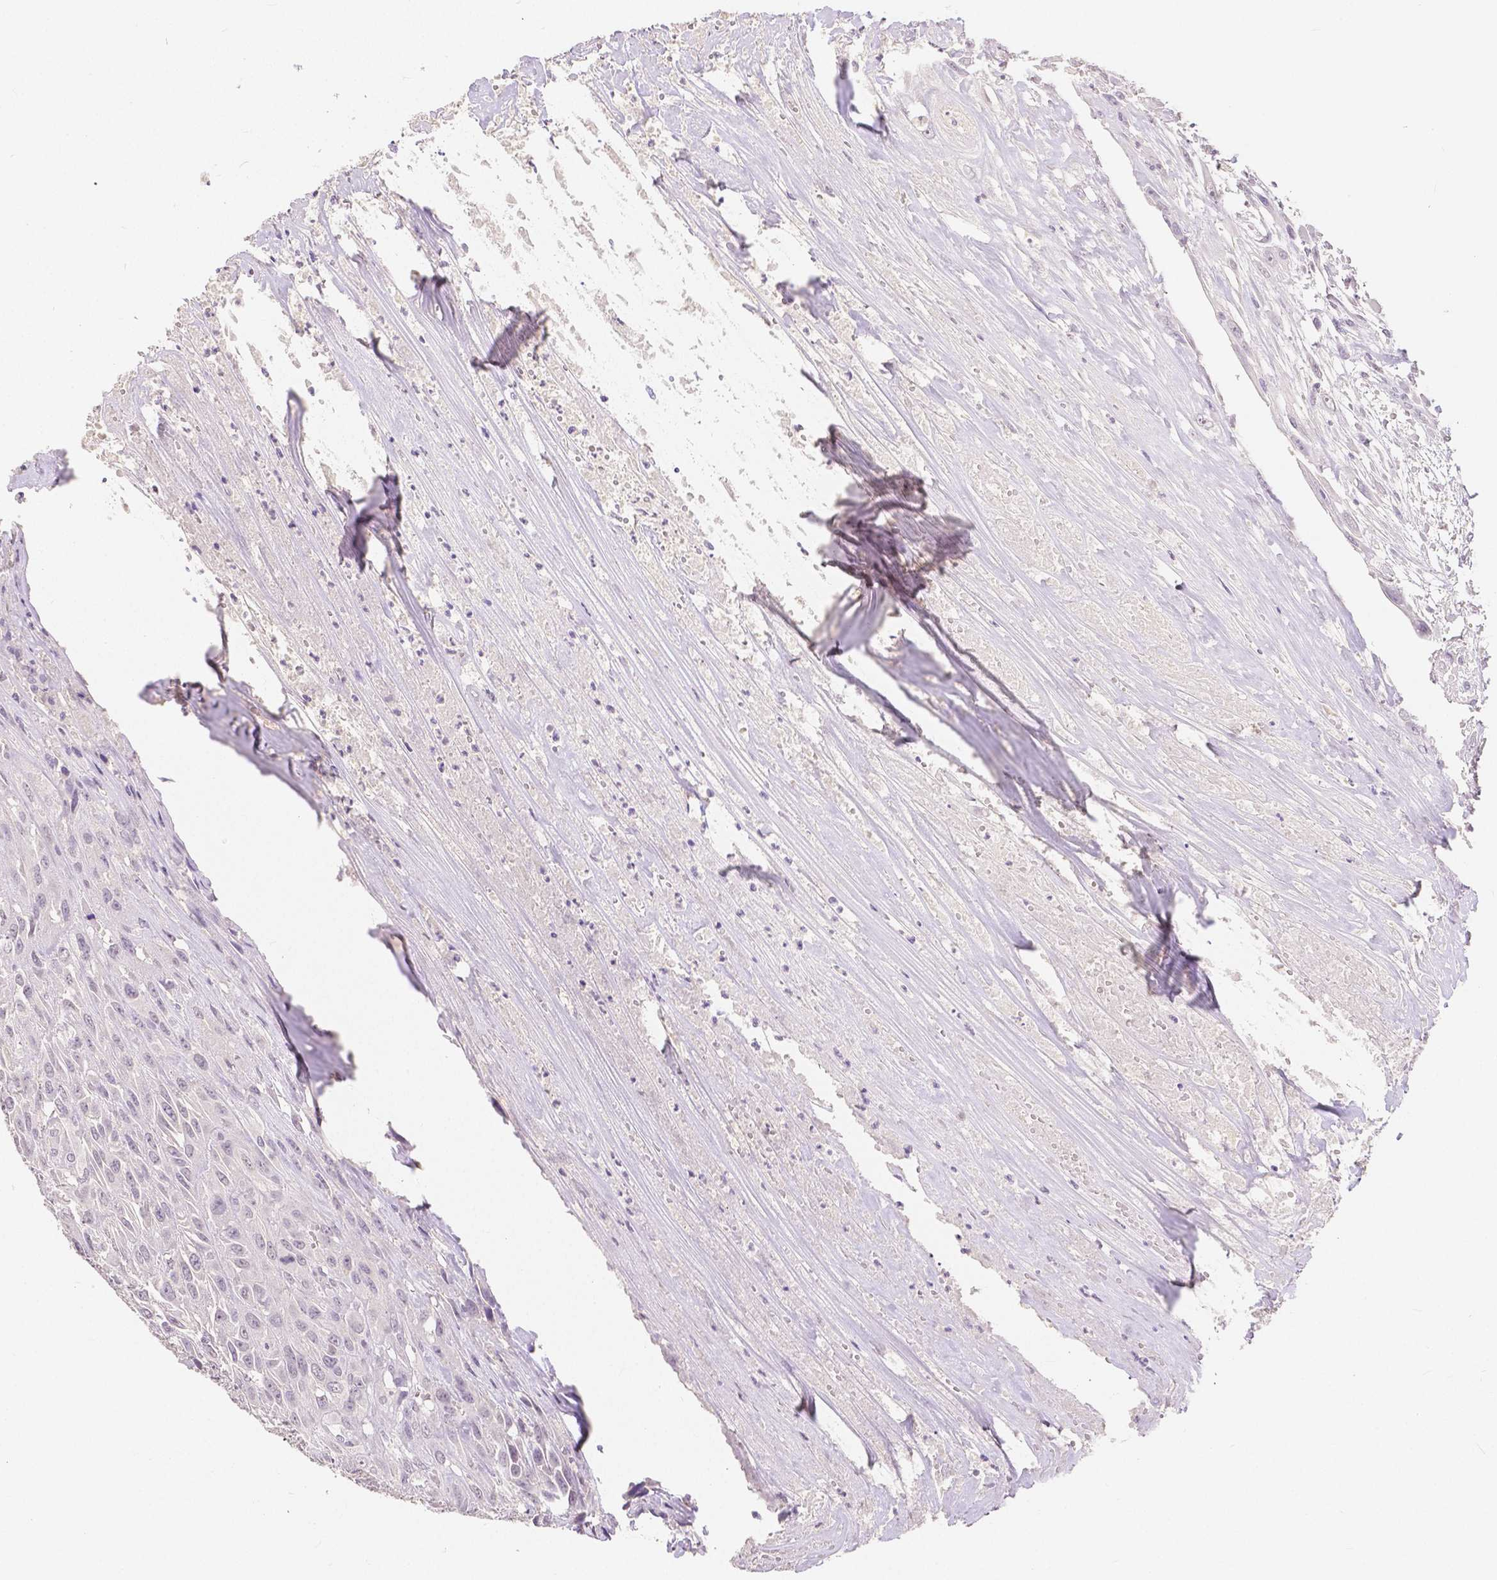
{"staining": {"intensity": "negative", "quantity": "none", "location": "none"}, "tissue": "urothelial cancer", "cell_type": "Tumor cells", "image_type": "cancer", "snomed": [{"axis": "morphology", "description": "Urothelial carcinoma, High grade"}, {"axis": "topography", "description": "Urinary bladder"}], "caption": "The immunohistochemistry micrograph has no significant staining in tumor cells of urothelial carcinoma (high-grade) tissue. The staining was performed using DAB (3,3'-diaminobenzidine) to visualize the protein expression in brown, while the nuclei were stained in blue with hematoxylin (Magnification: 20x).", "gene": "OCLN", "patient": {"sex": "male", "age": 67}}